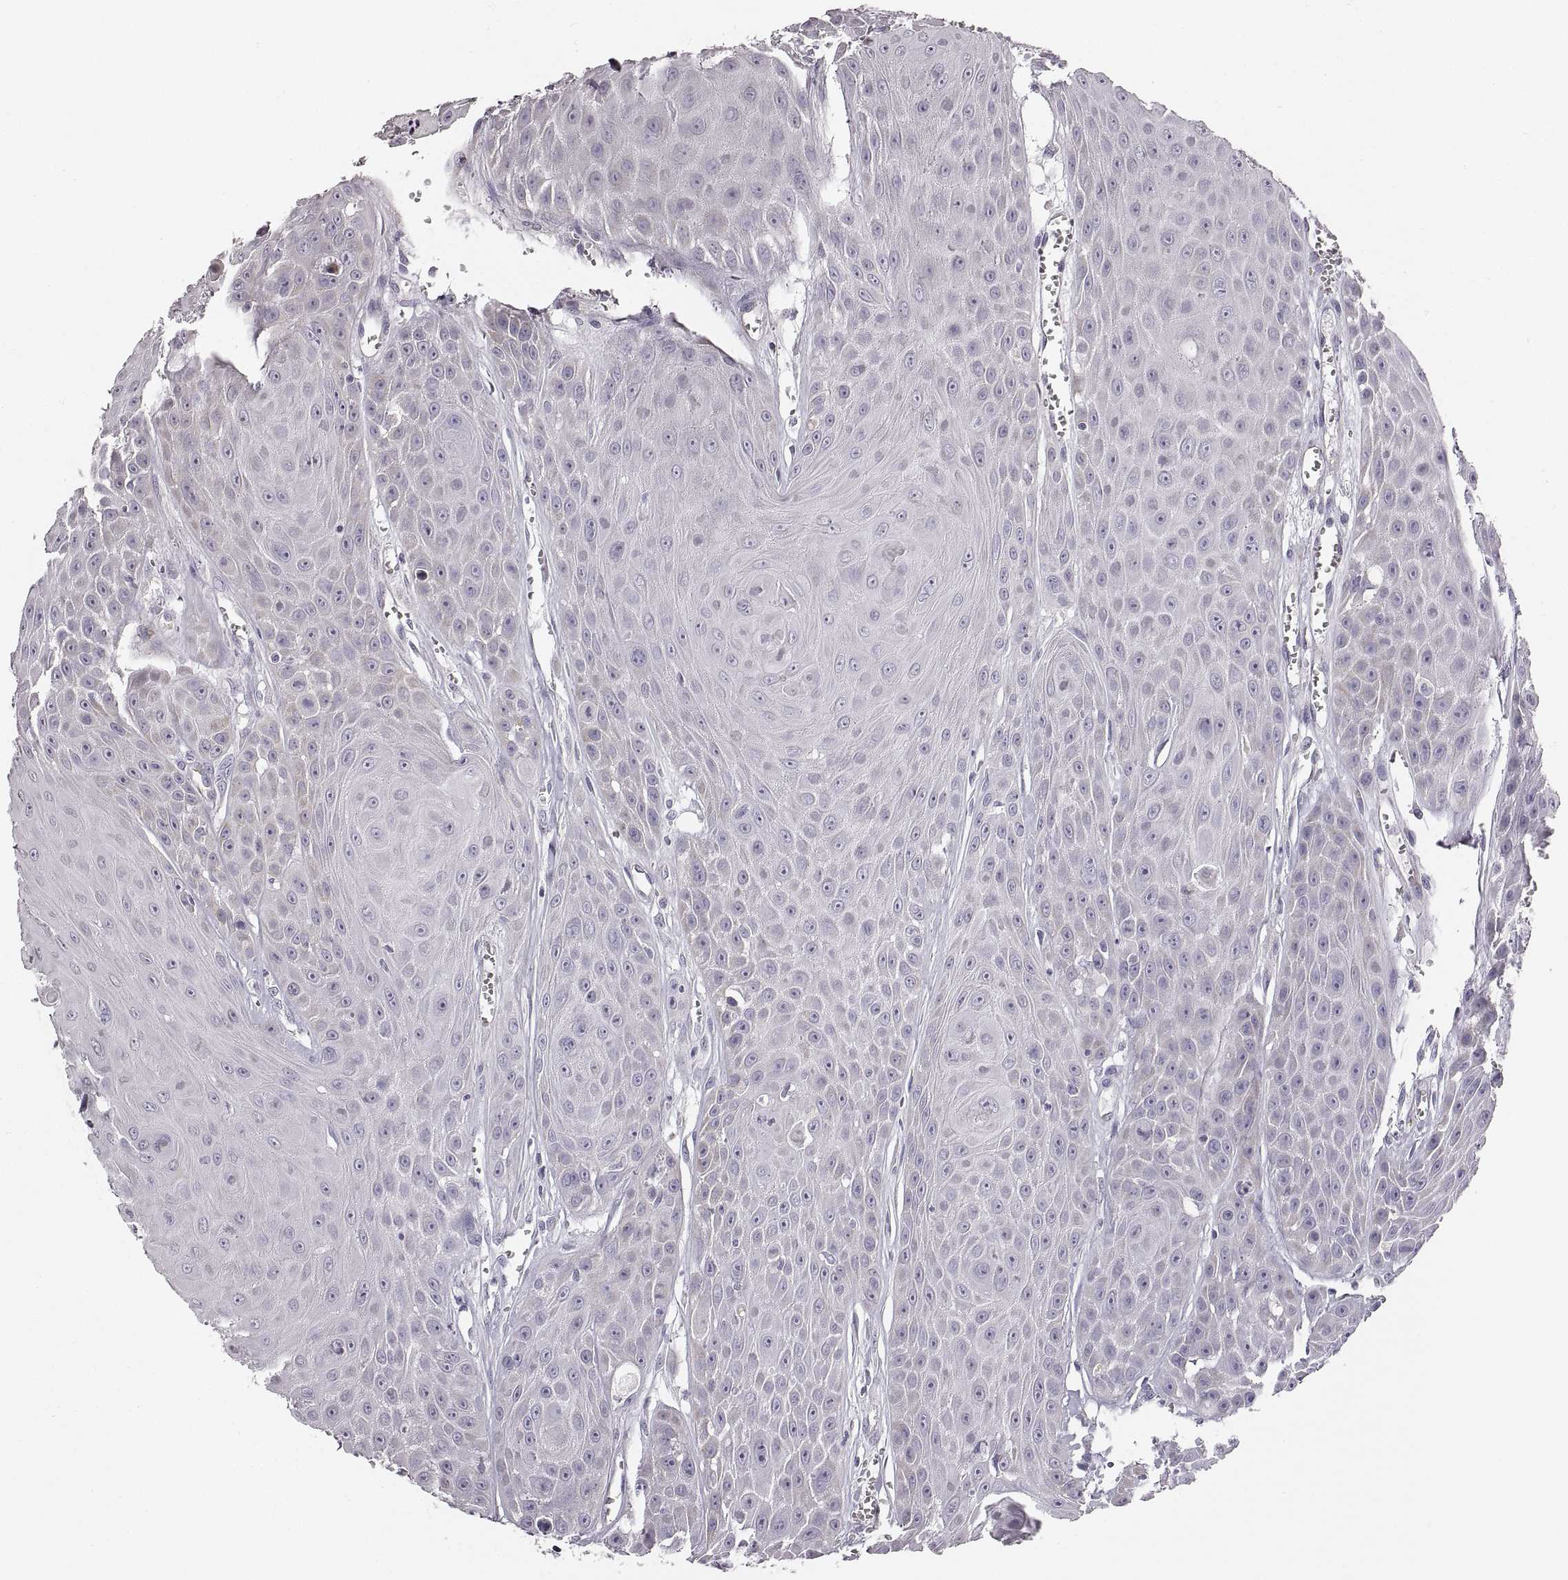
{"staining": {"intensity": "negative", "quantity": "none", "location": "none"}, "tissue": "head and neck cancer", "cell_type": "Tumor cells", "image_type": "cancer", "snomed": [{"axis": "morphology", "description": "Squamous cell carcinoma, NOS"}, {"axis": "topography", "description": "Oral tissue"}, {"axis": "topography", "description": "Head-Neck"}], "caption": "Immunohistochemistry (IHC) histopathology image of neoplastic tissue: head and neck cancer stained with DAB (3,3'-diaminobenzidine) shows no significant protein expression in tumor cells. (Stains: DAB immunohistochemistry (IHC) with hematoxylin counter stain, Microscopy: brightfield microscopy at high magnification).", "gene": "RDH13", "patient": {"sex": "male", "age": 81}}